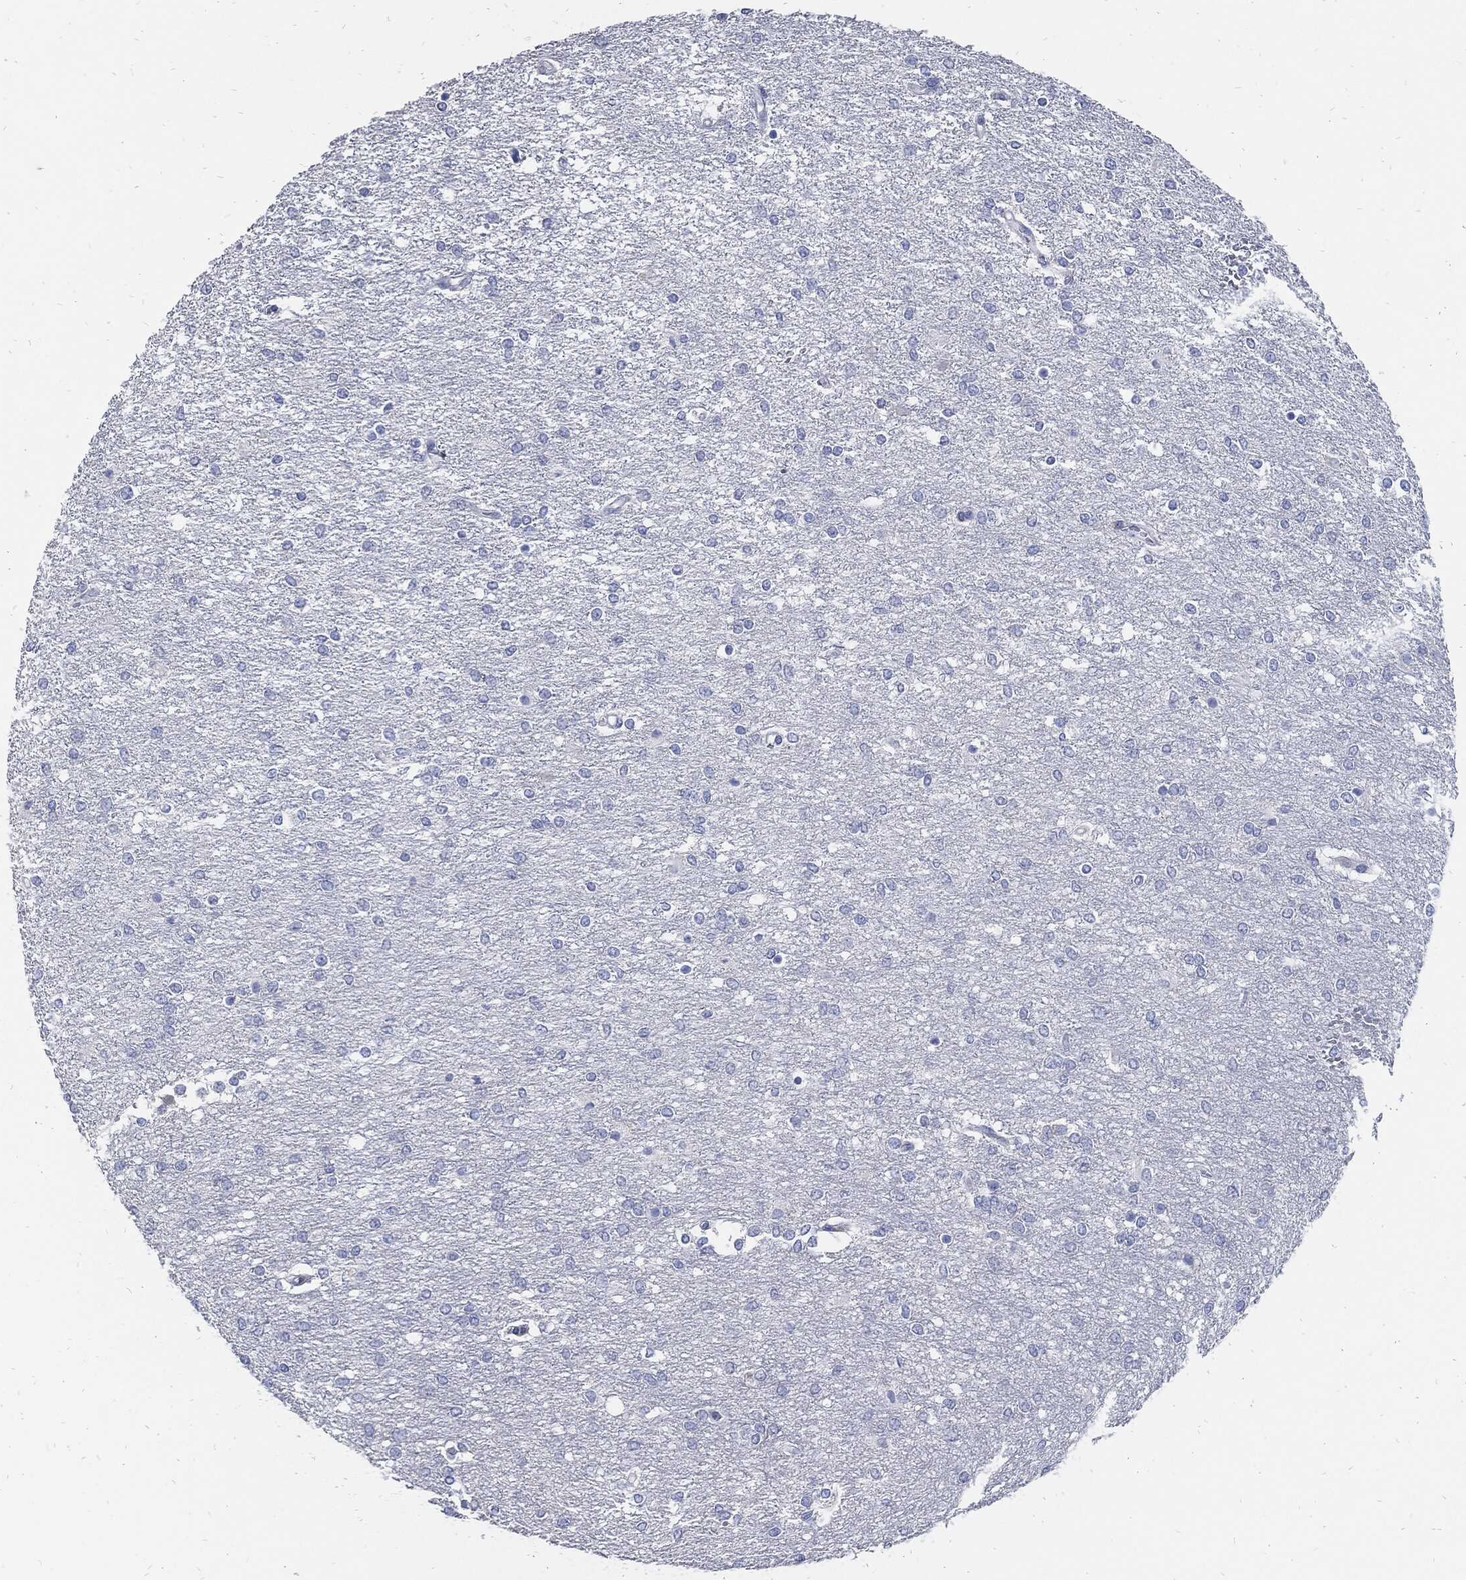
{"staining": {"intensity": "negative", "quantity": "none", "location": "none"}, "tissue": "glioma", "cell_type": "Tumor cells", "image_type": "cancer", "snomed": [{"axis": "morphology", "description": "Glioma, malignant, High grade"}, {"axis": "topography", "description": "Brain"}], "caption": "High power microscopy micrograph of an IHC photomicrograph of malignant glioma (high-grade), revealing no significant positivity in tumor cells.", "gene": "FABP4", "patient": {"sex": "female", "age": 61}}